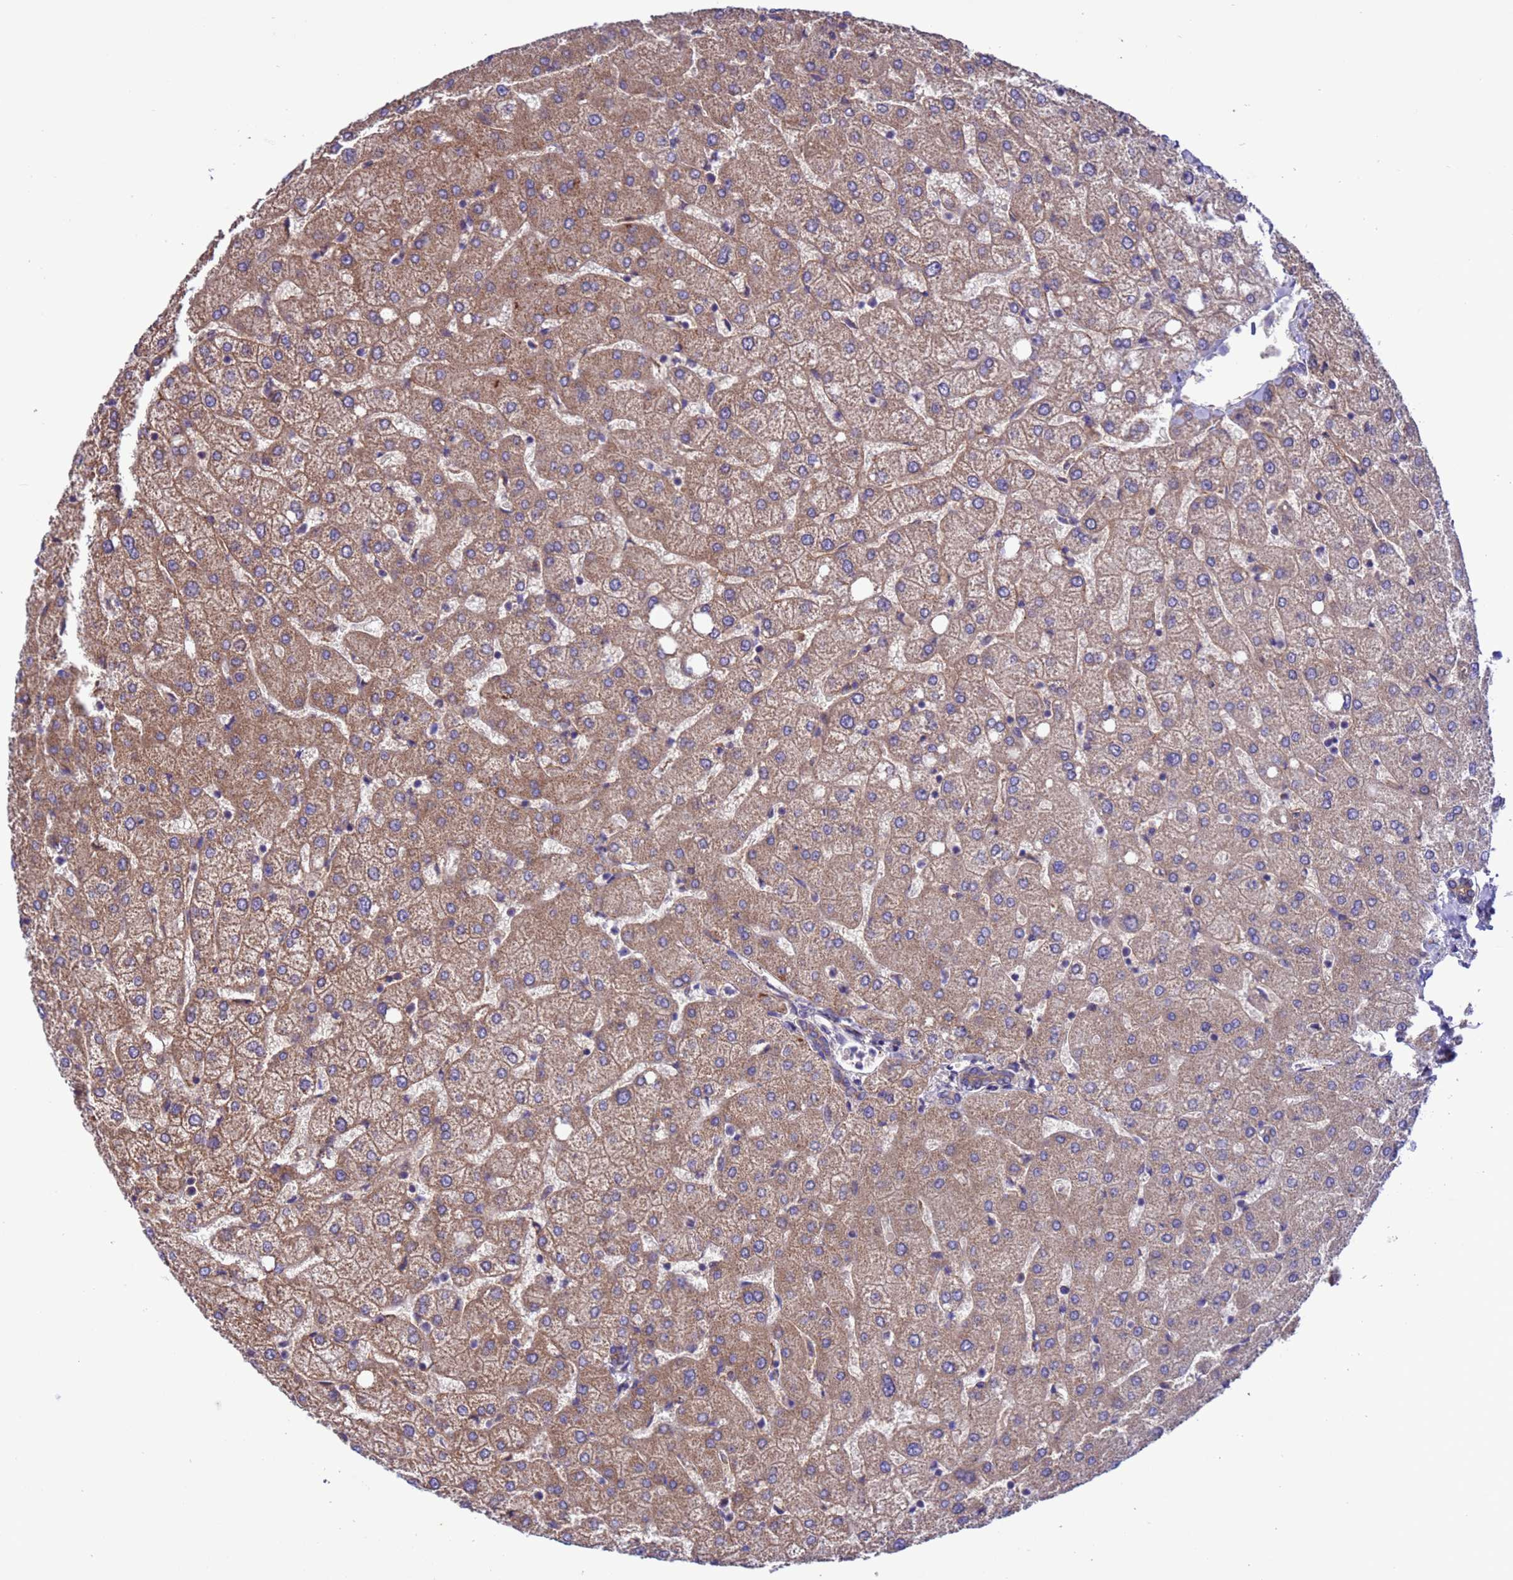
{"staining": {"intensity": "weak", "quantity": "25%-75%", "location": "cytoplasmic/membranous"}, "tissue": "liver", "cell_type": "Cholangiocytes", "image_type": "normal", "snomed": [{"axis": "morphology", "description": "Normal tissue, NOS"}, {"axis": "topography", "description": "Liver"}], "caption": "Liver was stained to show a protein in brown. There is low levels of weak cytoplasmic/membranous expression in approximately 25%-75% of cholangiocytes.", "gene": "ARHGAP12", "patient": {"sex": "female", "age": 54}}